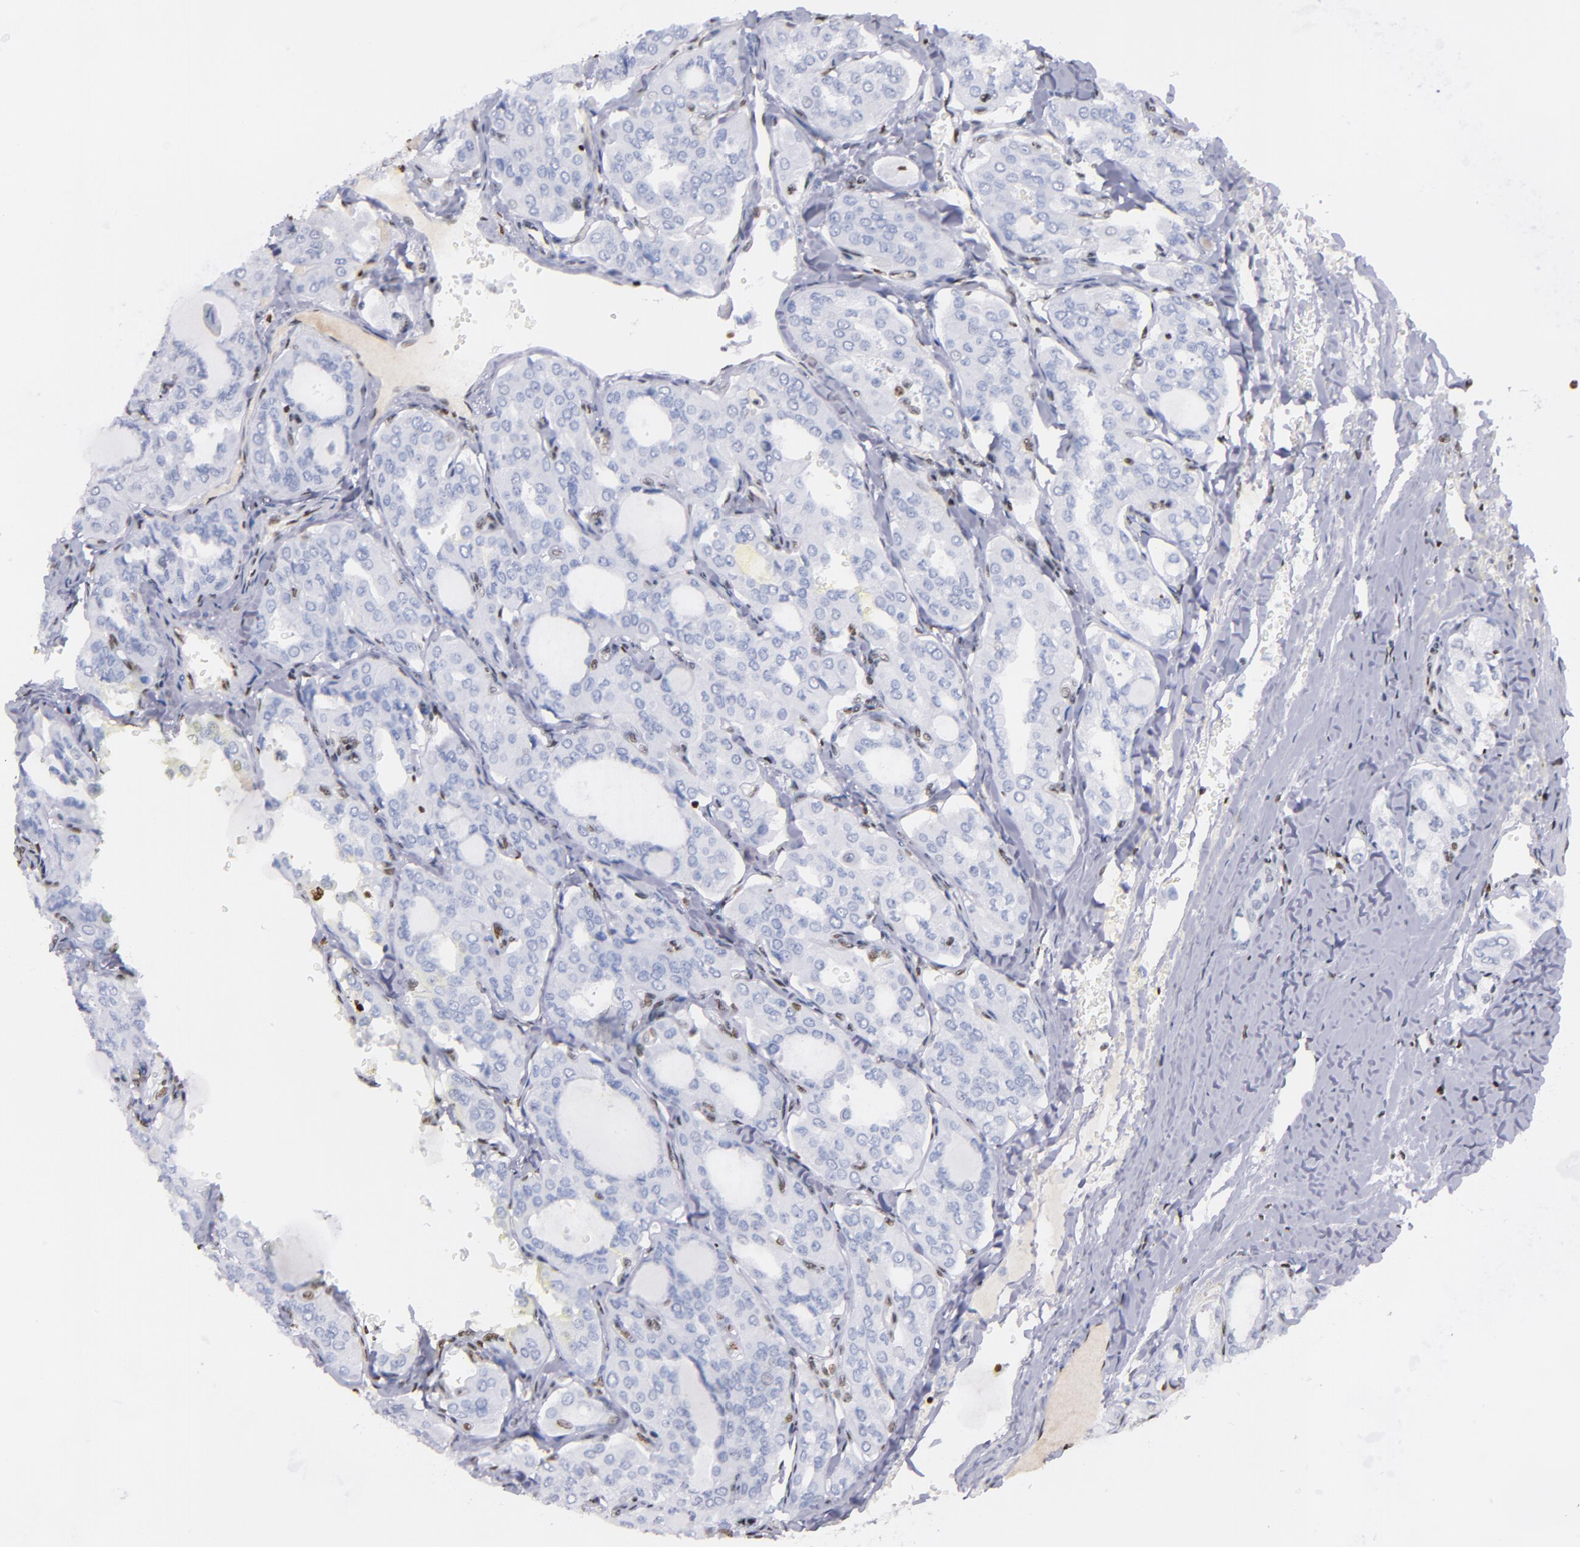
{"staining": {"intensity": "negative", "quantity": "none", "location": "none"}, "tissue": "thyroid cancer", "cell_type": "Tumor cells", "image_type": "cancer", "snomed": [{"axis": "morphology", "description": "Papillary adenocarcinoma, NOS"}, {"axis": "topography", "description": "Thyroid gland"}], "caption": "Immunohistochemical staining of thyroid cancer exhibits no significant staining in tumor cells.", "gene": "IFI16", "patient": {"sex": "male", "age": 20}}